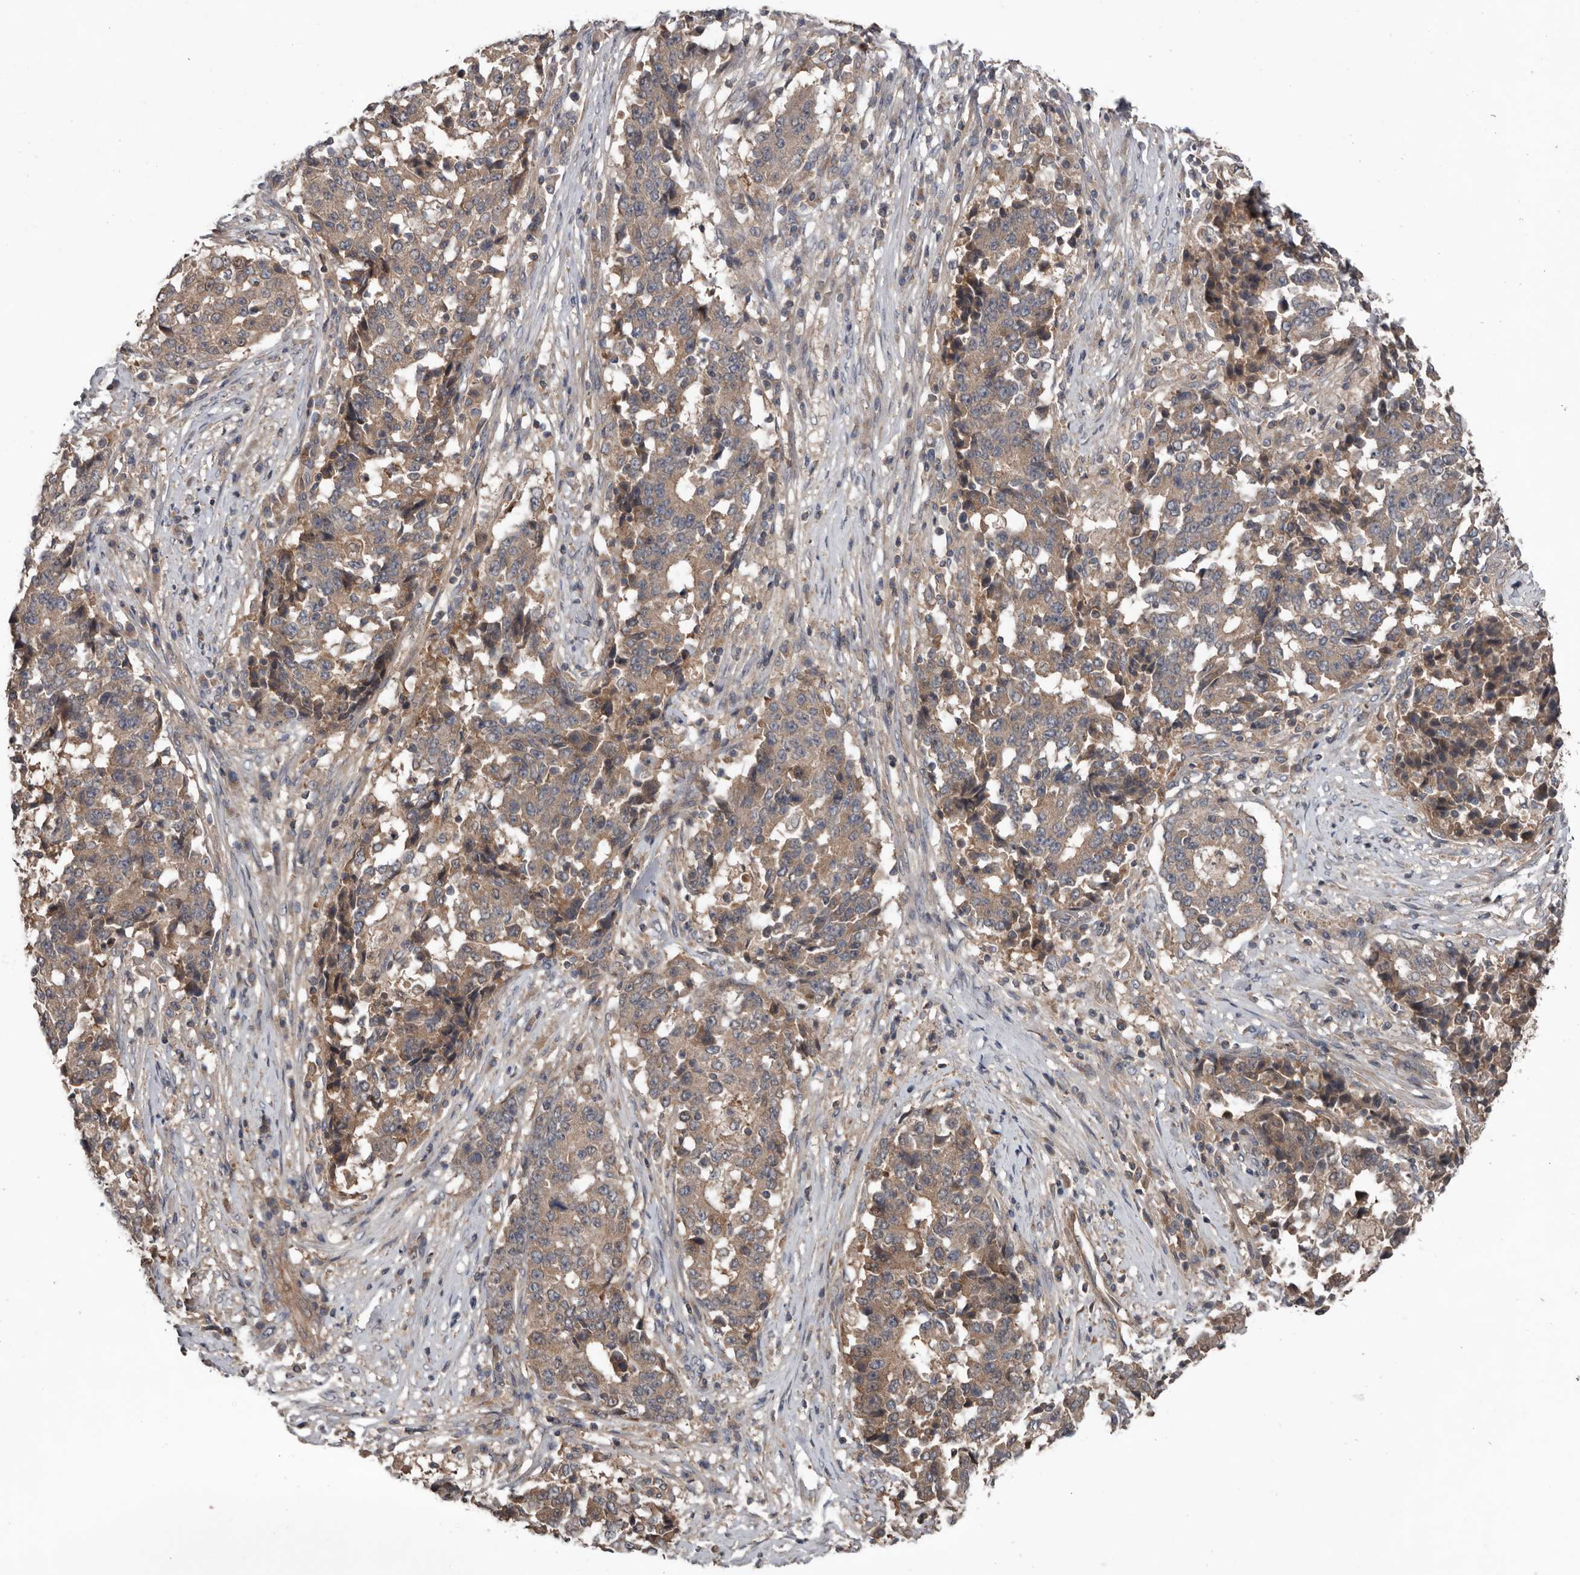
{"staining": {"intensity": "weak", "quantity": ">75%", "location": "cytoplasmic/membranous"}, "tissue": "stomach cancer", "cell_type": "Tumor cells", "image_type": "cancer", "snomed": [{"axis": "morphology", "description": "Adenocarcinoma, NOS"}, {"axis": "topography", "description": "Stomach"}], "caption": "Stomach adenocarcinoma stained for a protein (brown) displays weak cytoplasmic/membranous positive expression in approximately >75% of tumor cells.", "gene": "DNAJB4", "patient": {"sex": "male", "age": 59}}